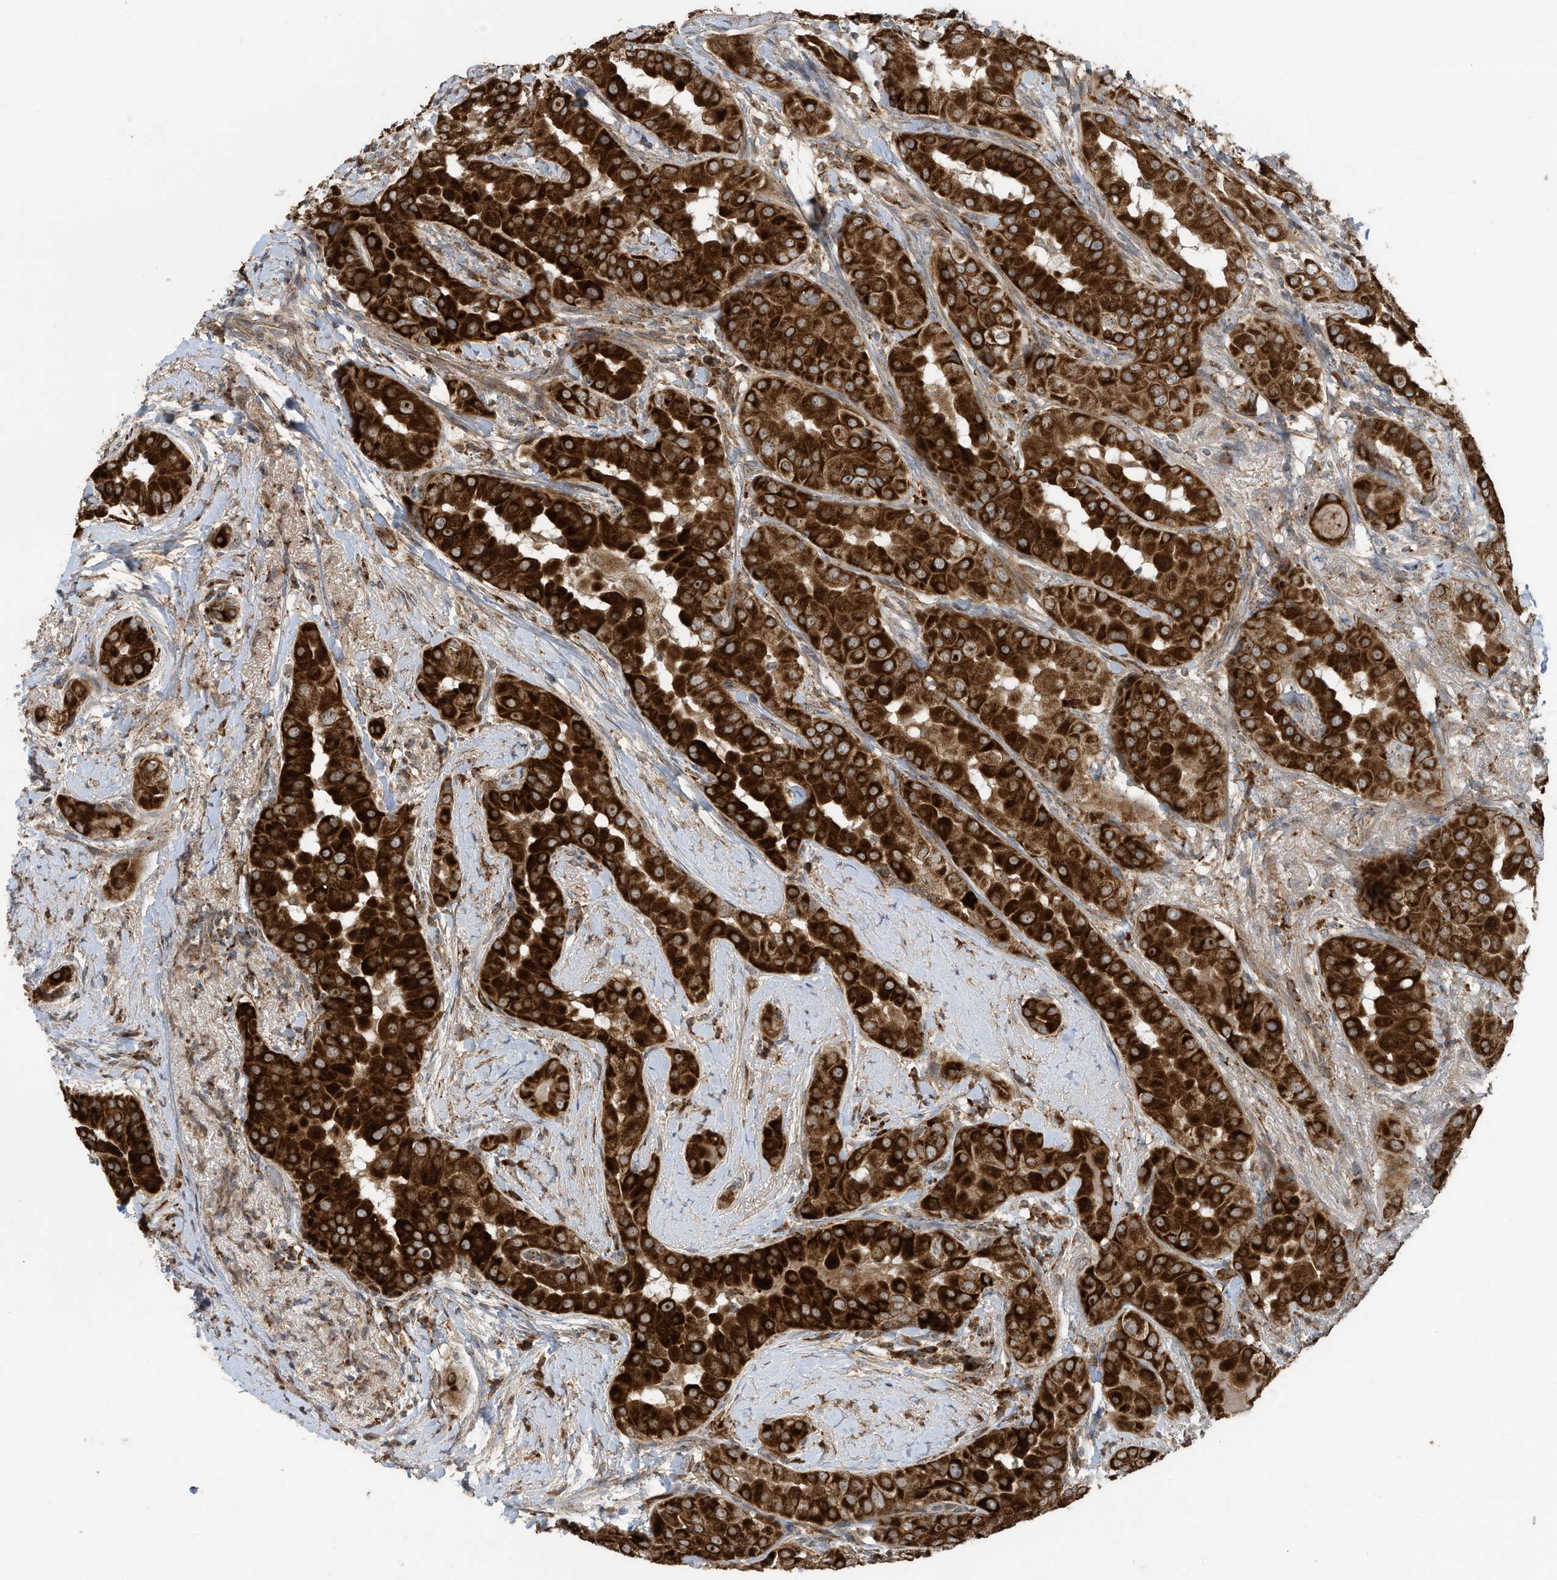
{"staining": {"intensity": "strong", "quantity": ">75%", "location": "cytoplasmic/membranous"}, "tissue": "thyroid cancer", "cell_type": "Tumor cells", "image_type": "cancer", "snomed": [{"axis": "morphology", "description": "Papillary adenocarcinoma, NOS"}, {"axis": "topography", "description": "Thyroid gland"}], "caption": "About >75% of tumor cells in thyroid cancer (papillary adenocarcinoma) display strong cytoplasmic/membranous protein staining as visualized by brown immunohistochemical staining.", "gene": "C2orf74", "patient": {"sex": "male", "age": 33}}